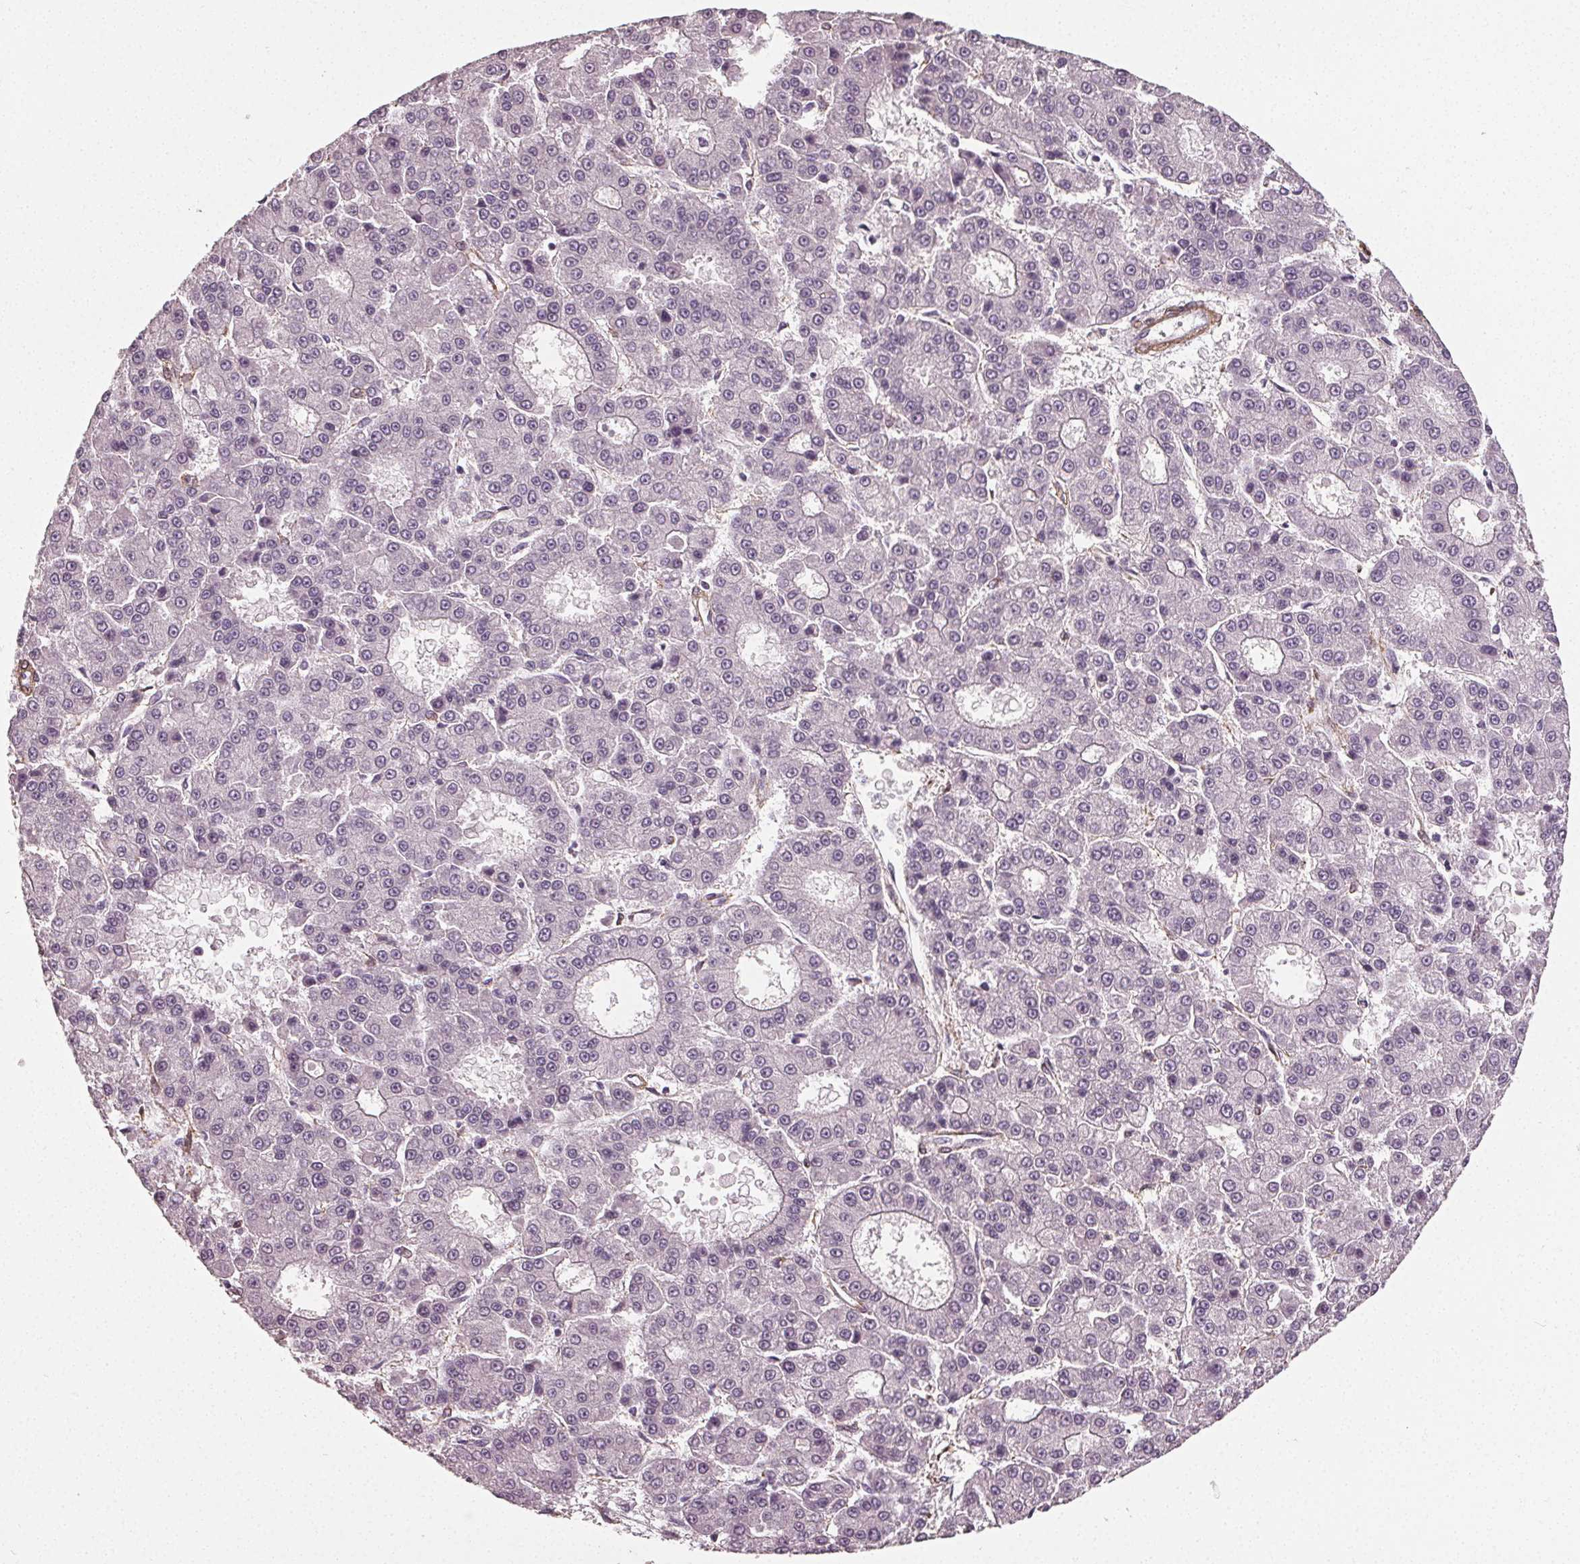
{"staining": {"intensity": "negative", "quantity": "none", "location": "none"}, "tissue": "liver cancer", "cell_type": "Tumor cells", "image_type": "cancer", "snomed": [{"axis": "morphology", "description": "Carcinoma, Hepatocellular, NOS"}, {"axis": "topography", "description": "Liver"}], "caption": "DAB immunohistochemical staining of human liver cancer displays no significant staining in tumor cells.", "gene": "PKP1", "patient": {"sex": "male", "age": 70}}